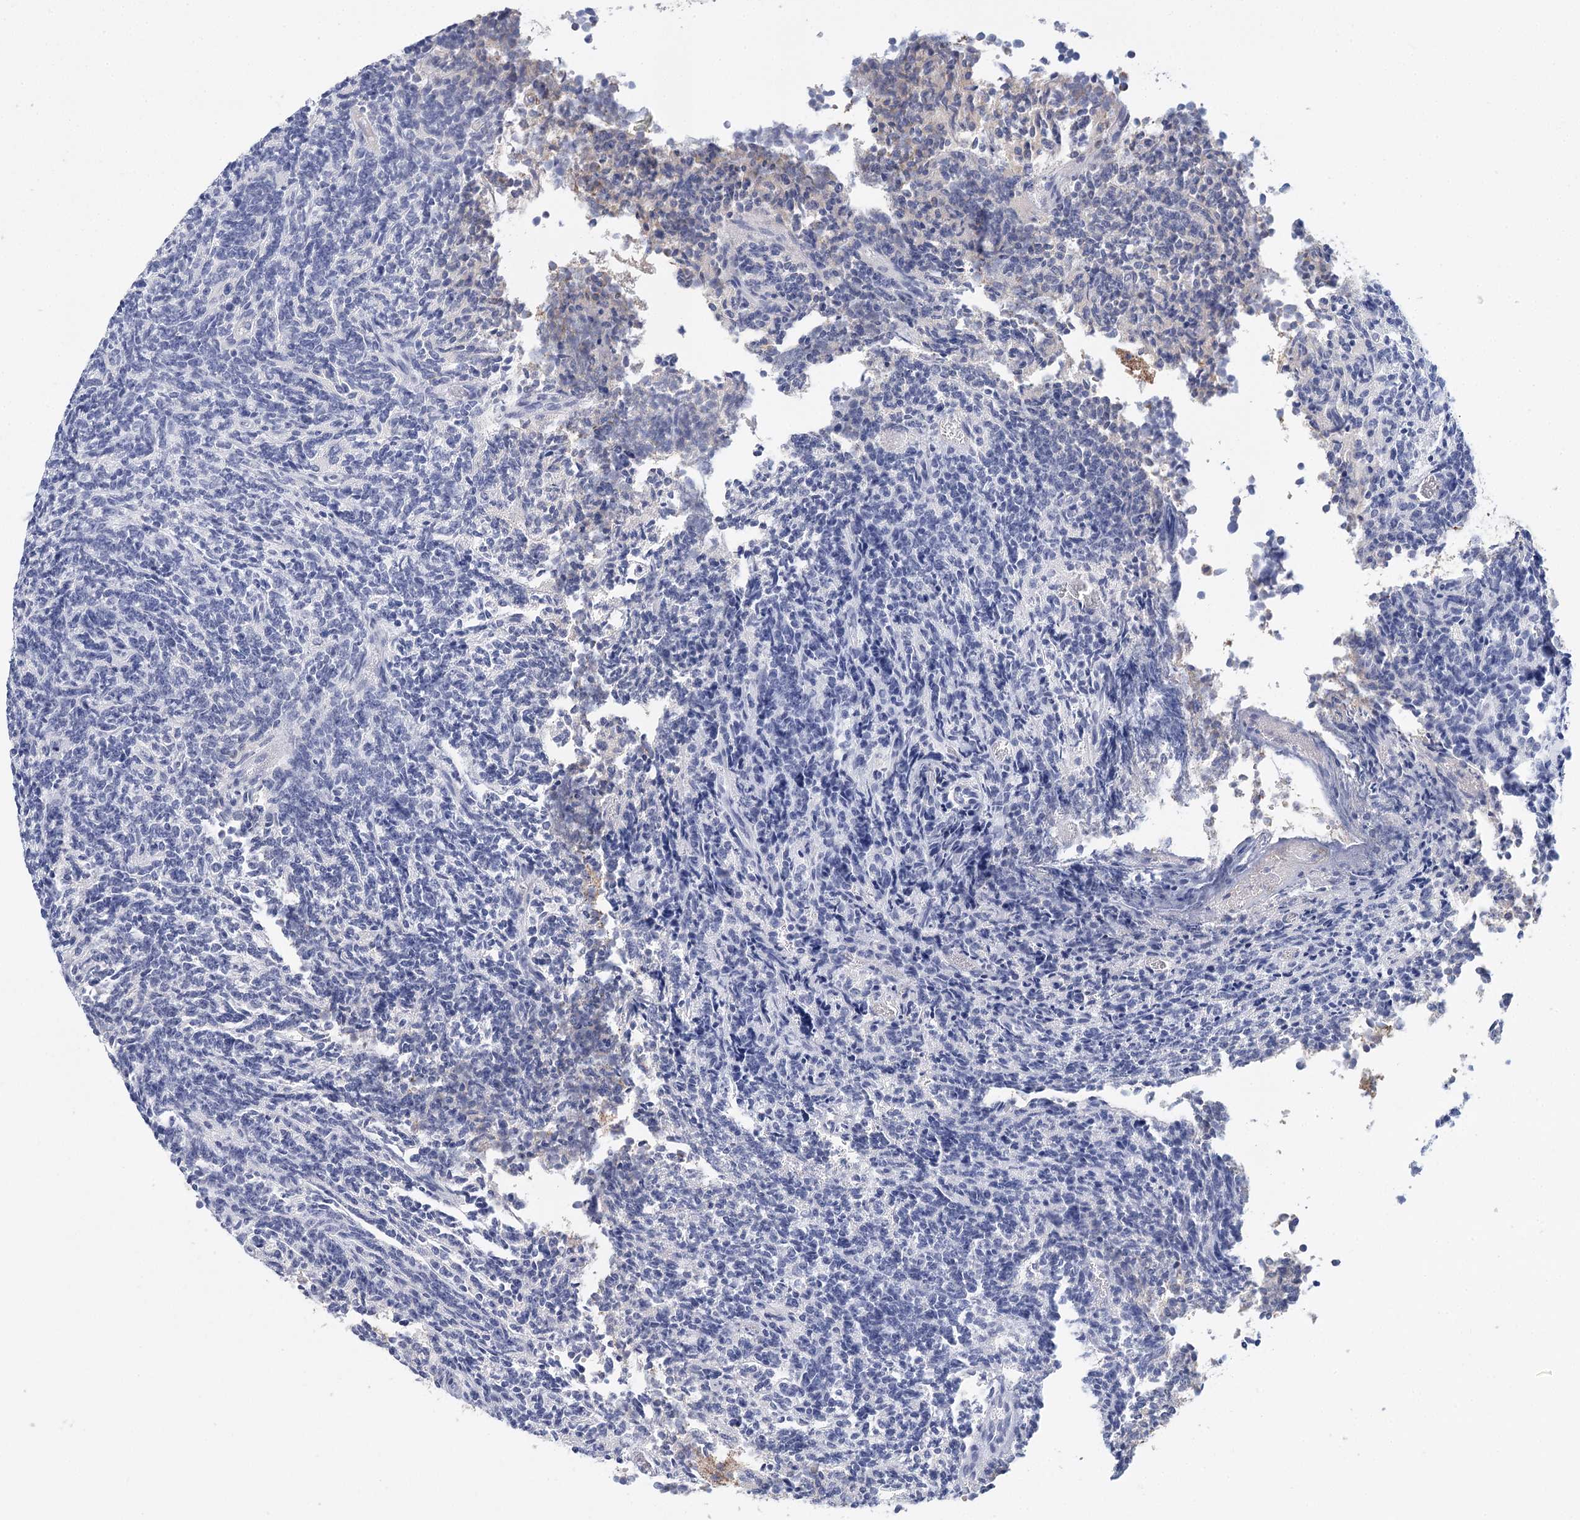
{"staining": {"intensity": "negative", "quantity": "none", "location": "none"}, "tissue": "glioma", "cell_type": "Tumor cells", "image_type": "cancer", "snomed": [{"axis": "morphology", "description": "Glioma, malignant, Low grade"}, {"axis": "topography", "description": "Brain"}], "caption": "Malignant glioma (low-grade) was stained to show a protein in brown. There is no significant staining in tumor cells.", "gene": "ARHGAP44", "patient": {"sex": "female", "age": 1}}